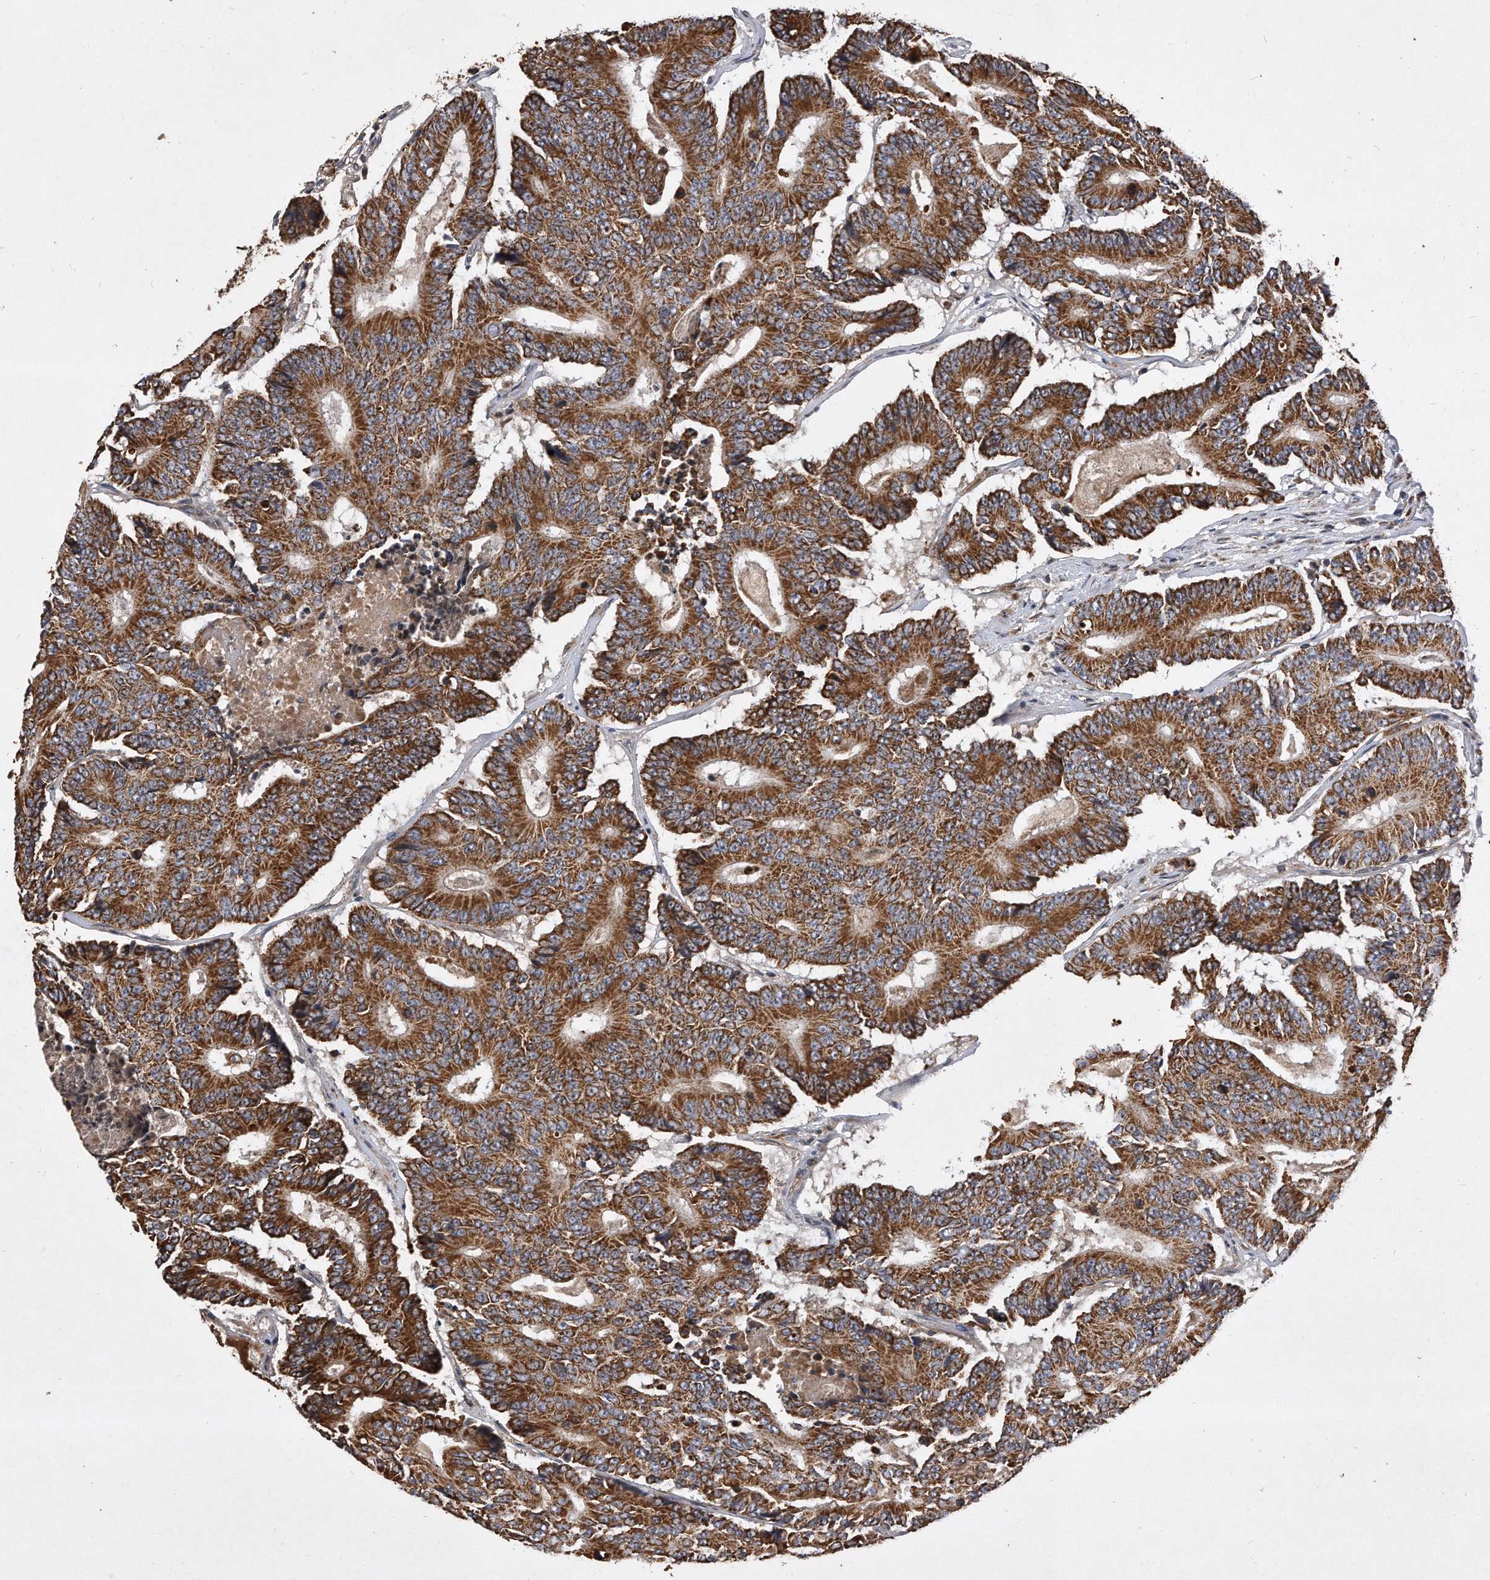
{"staining": {"intensity": "strong", "quantity": ">75%", "location": "cytoplasmic/membranous"}, "tissue": "colorectal cancer", "cell_type": "Tumor cells", "image_type": "cancer", "snomed": [{"axis": "morphology", "description": "Adenocarcinoma, NOS"}, {"axis": "topography", "description": "Colon"}], "caption": "Immunohistochemistry (IHC) of human colorectal cancer (adenocarcinoma) demonstrates high levels of strong cytoplasmic/membranous expression in about >75% of tumor cells. The staining was performed using DAB (3,3'-diaminobenzidine), with brown indicating positive protein expression. Nuclei are stained blue with hematoxylin.", "gene": "PPP5C", "patient": {"sex": "male", "age": 83}}